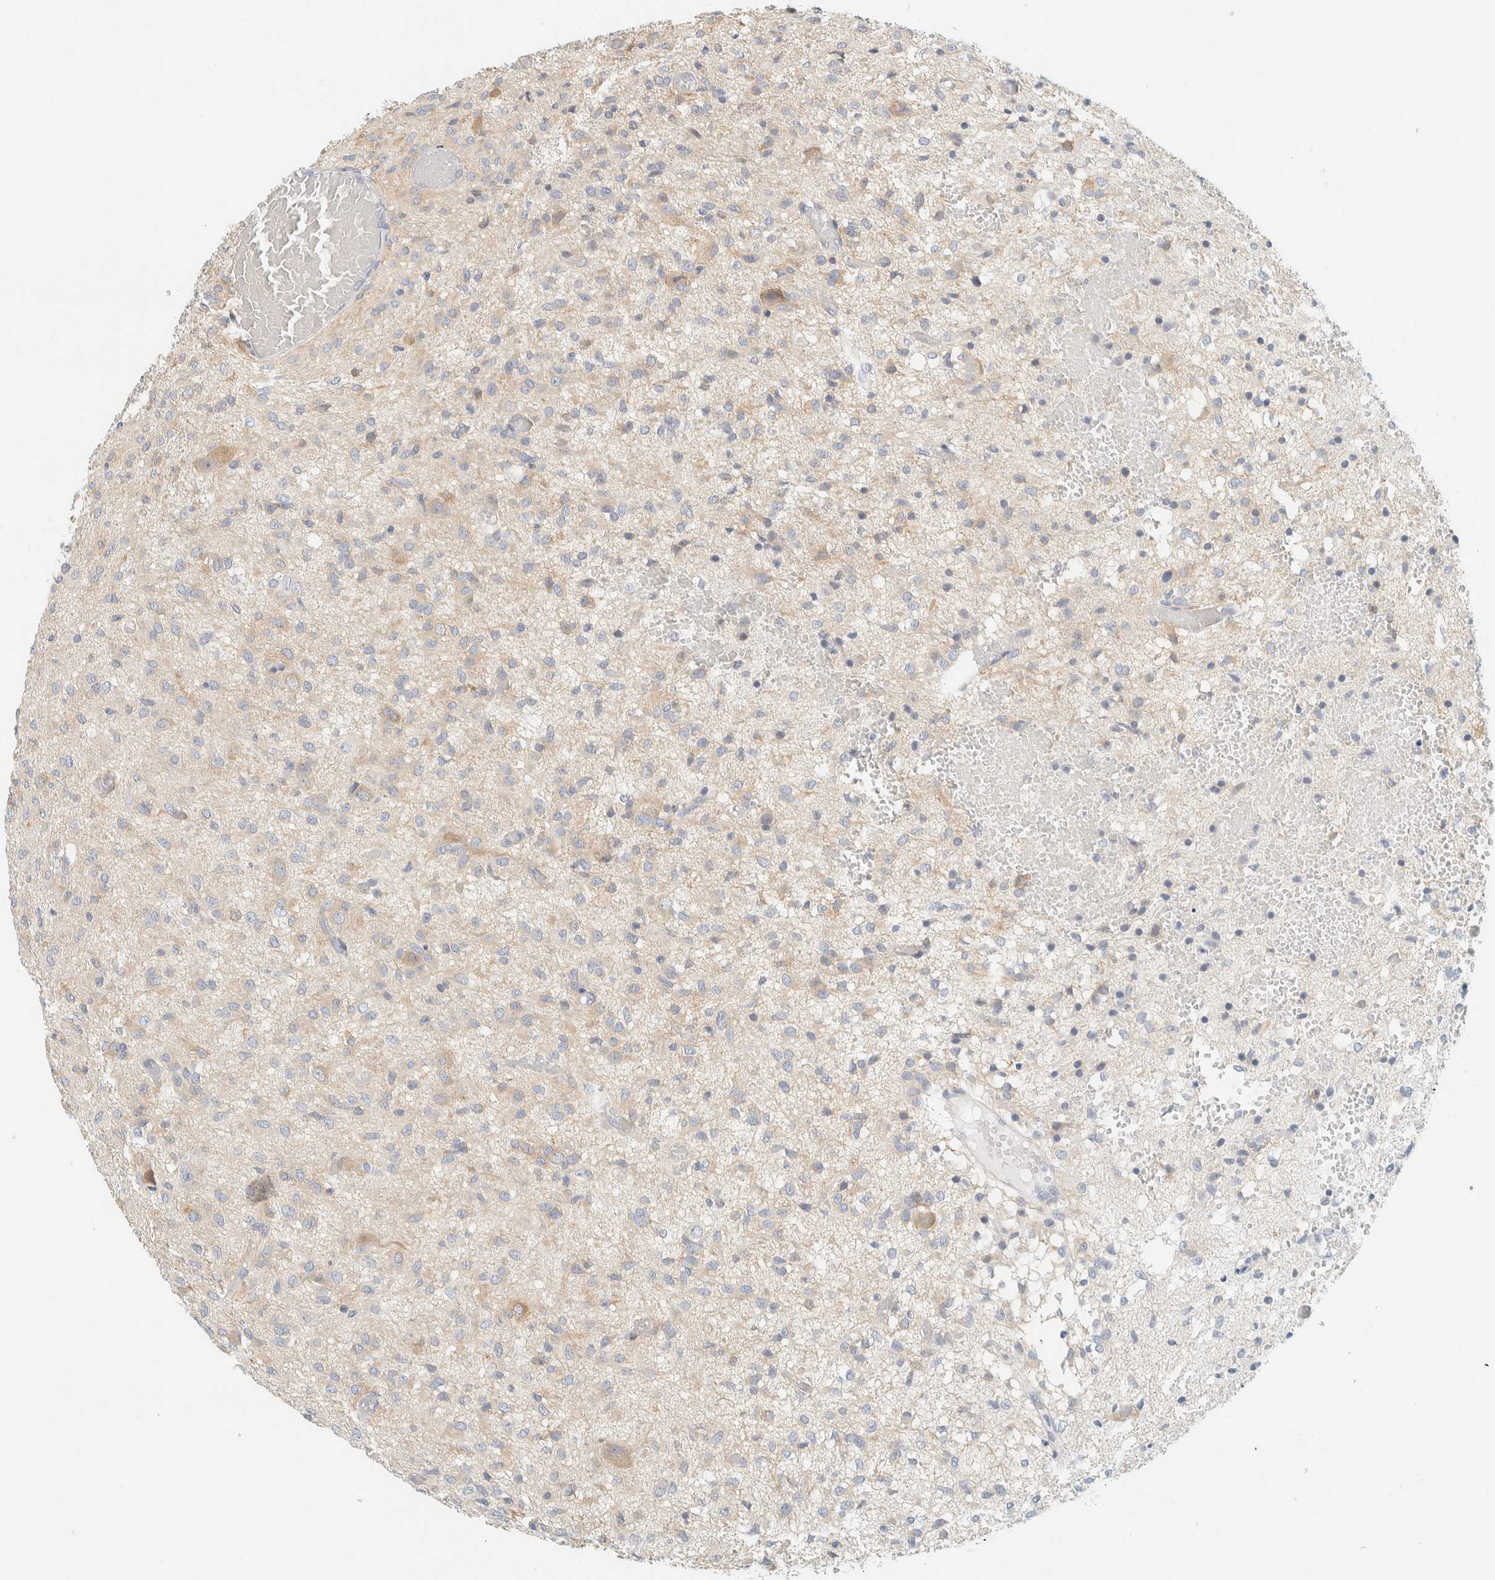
{"staining": {"intensity": "weak", "quantity": "25%-75%", "location": "cytoplasmic/membranous"}, "tissue": "glioma", "cell_type": "Tumor cells", "image_type": "cancer", "snomed": [{"axis": "morphology", "description": "Glioma, malignant, High grade"}, {"axis": "topography", "description": "Brain"}], "caption": "Immunohistochemical staining of glioma displays low levels of weak cytoplasmic/membranous protein expression in about 25%-75% of tumor cells.", "gene": "PTGES3L-AARSD1", "patient": {"sex": "female", "age": 59}}